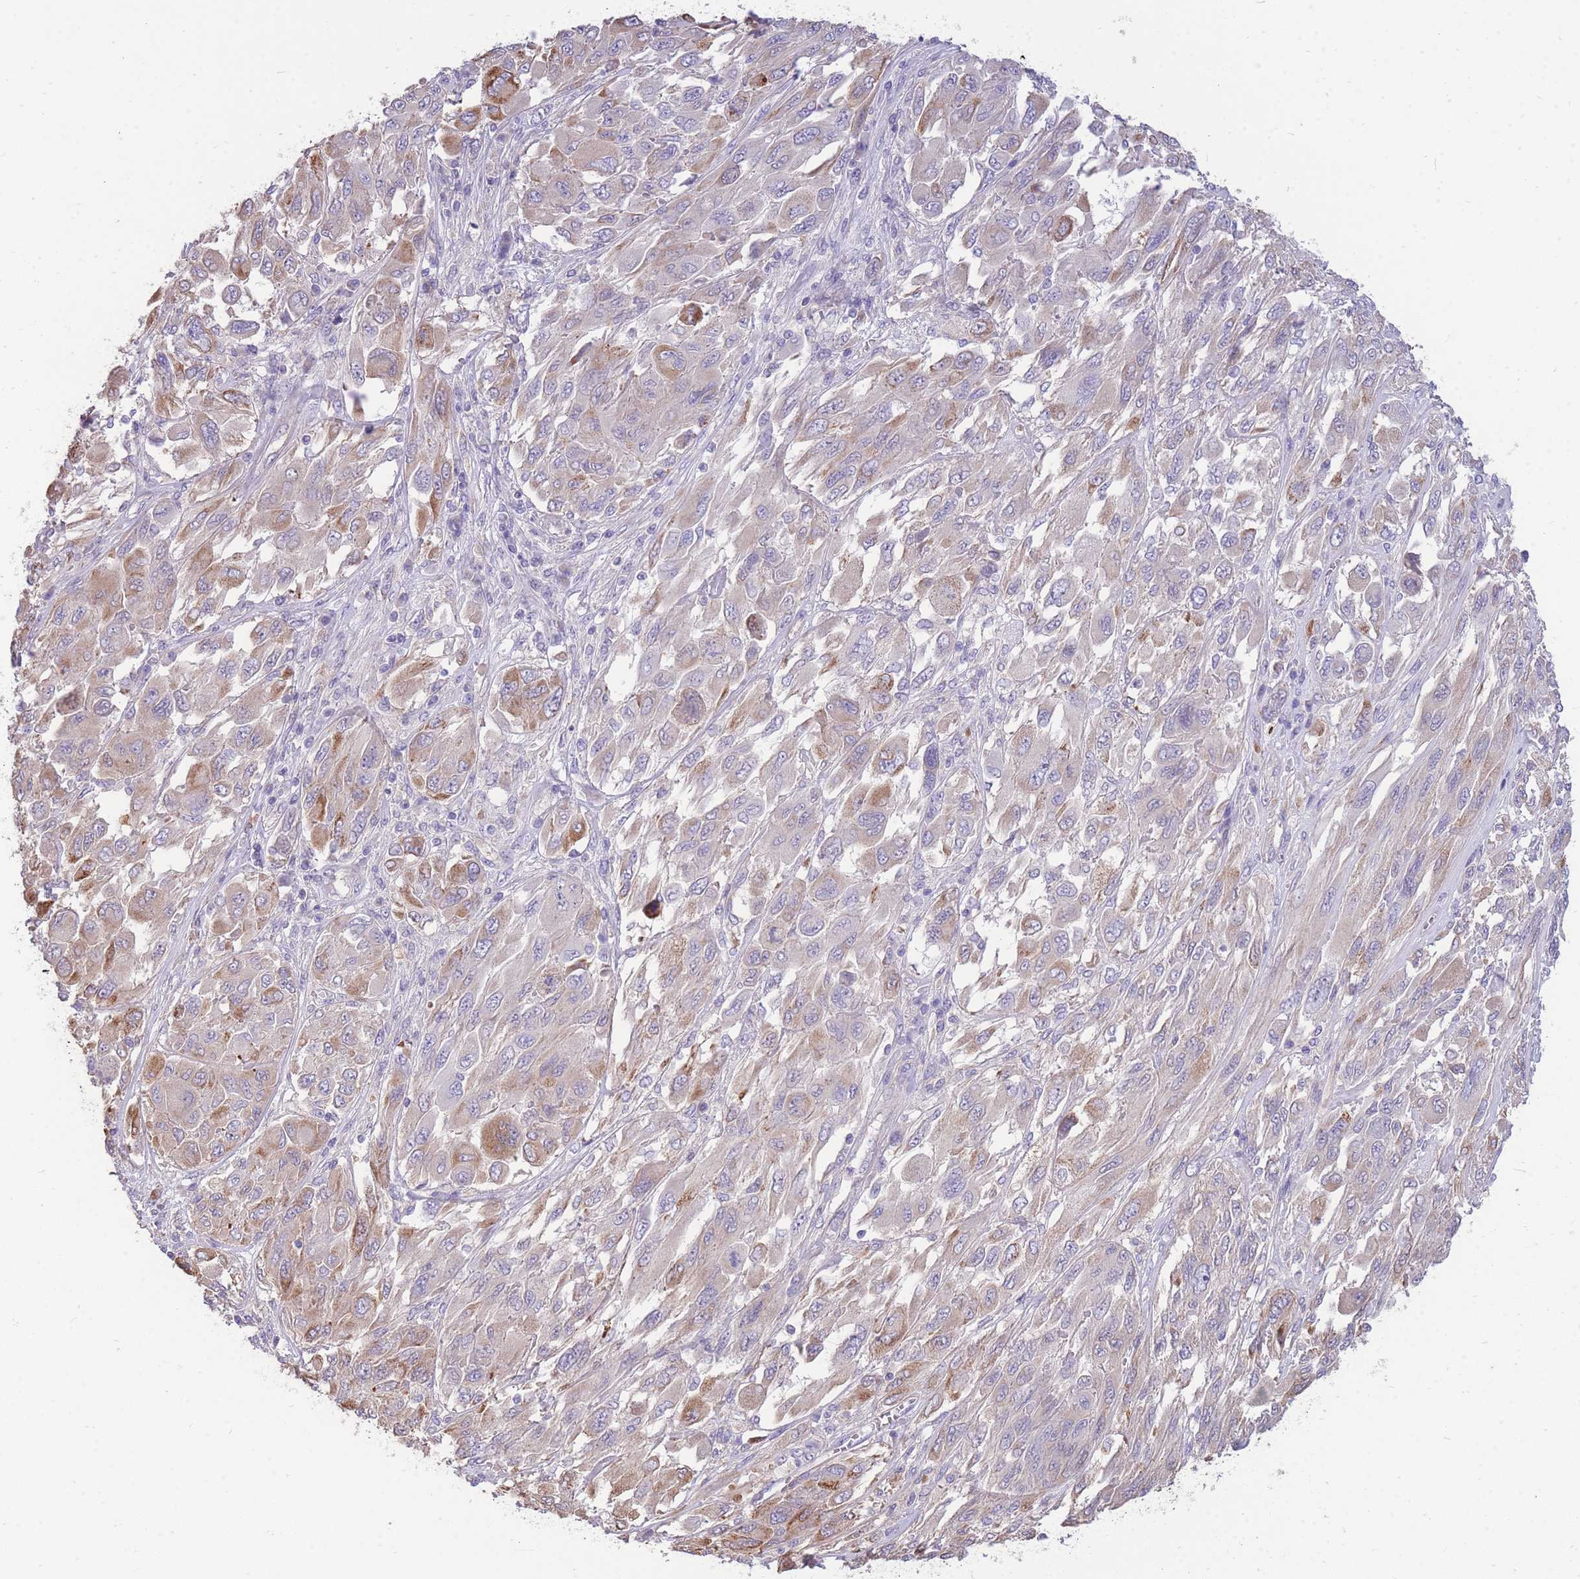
{"staining": {"intensity": "moderate", "quantity": "<25%", "location": "cytoplasmic/membranous"}, "tissue": "melanoma", "cell_type": "Tumor cells", "image_type": "cancer", "snomed": [{"axis": "morphology", "description": "Malignant melanoma, NOS"}, {"axis": "topography", "description": "Skin"}], "caption": "Moderate cytoplasmic/membranous protein expression is present in approximately <25% of tumor cells in malignant melanoma.", "gene": "OR5T1", "patient": {"sex": "female", "age": 91}}